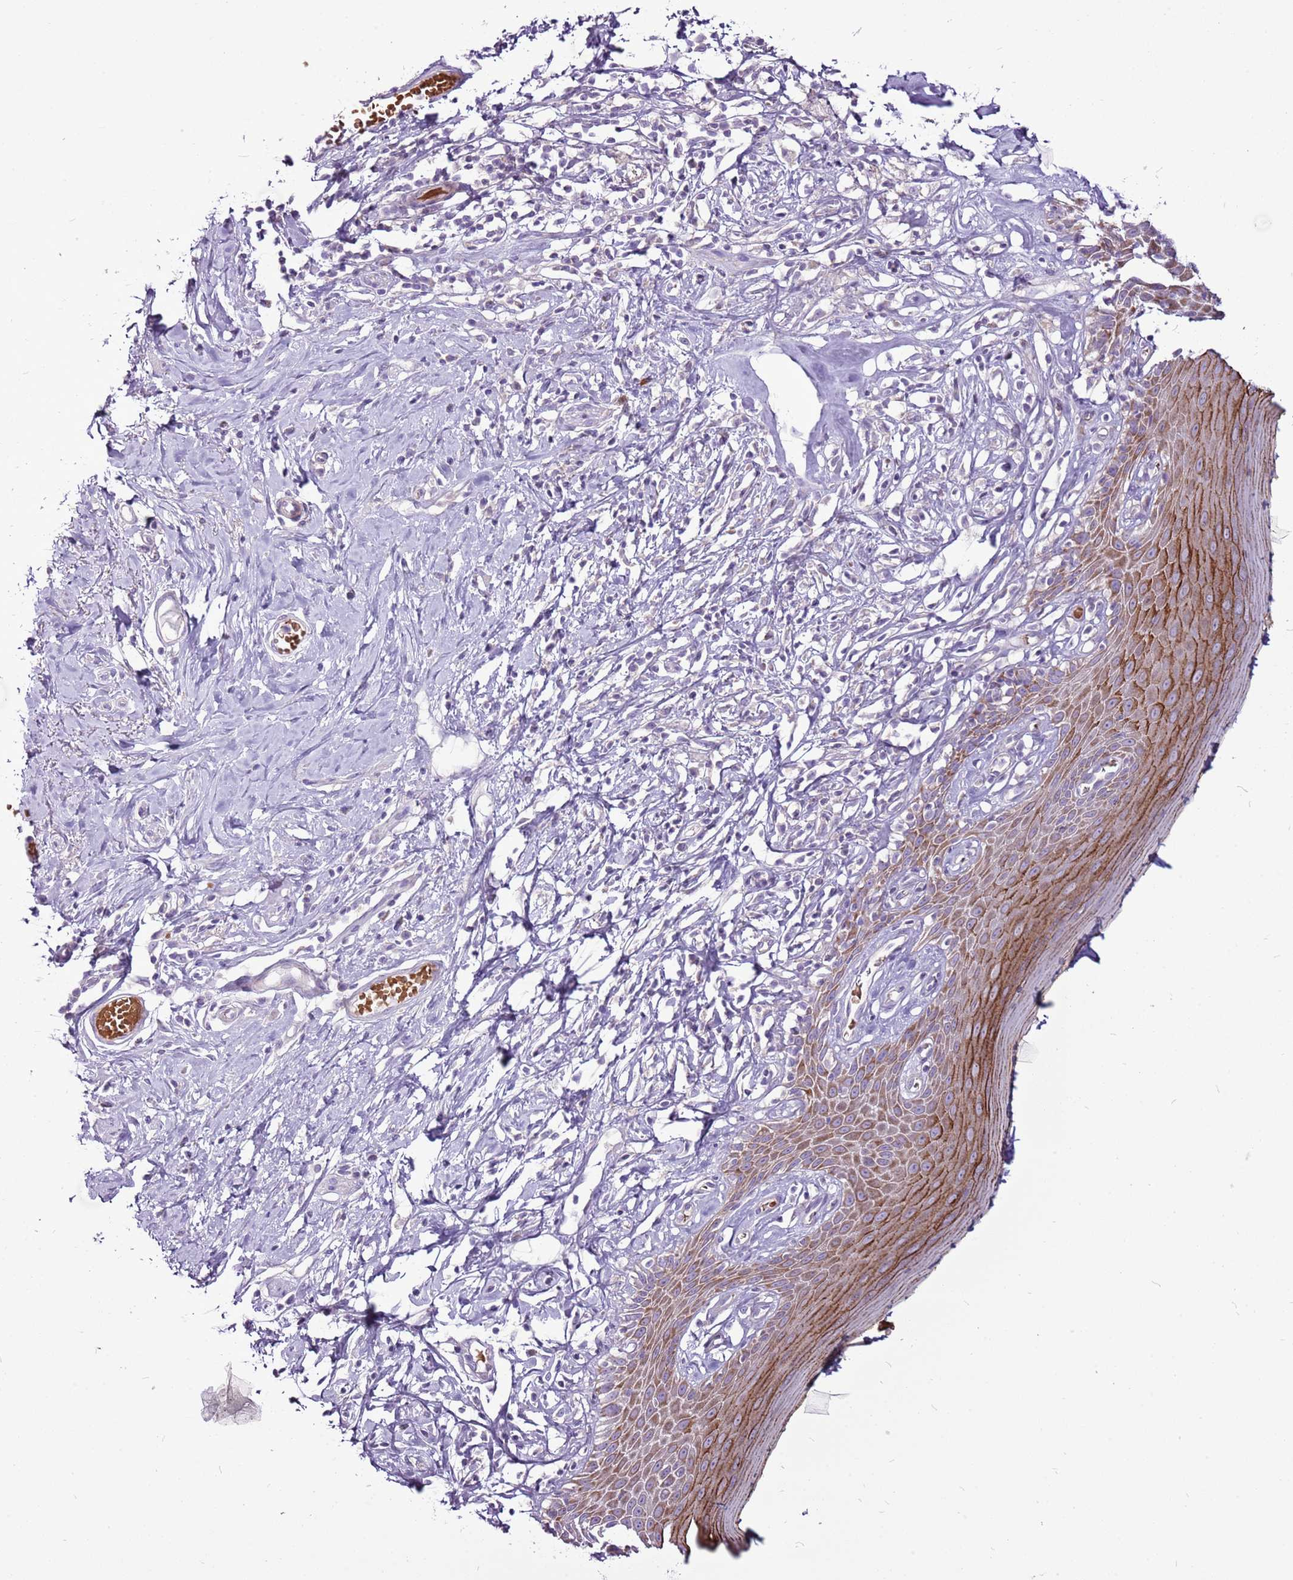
{"staining": {"intensity": "strong", "quantity": "25%-75%", "location": "cytoplasmic/membranous"}, "tissue": "skin", "cell_type": "Epidermal cells", "image_type": "normal", "snomed": [{"axis": "morphology", "description": "Normal tissue, NOS"}, {"axis": "morphology", "description": "Inflammation, NOS"}, {"axis": "topography", "description": "Vulva"}], "caption": "Brown immunohistochemical staining in unremarkable skin shows strong cytoplasmic/membranous staining in approximately 25%-75% of epidermal cells.", "gene": "CHAC2", "patient": {"sex": "female", "age": 84}}